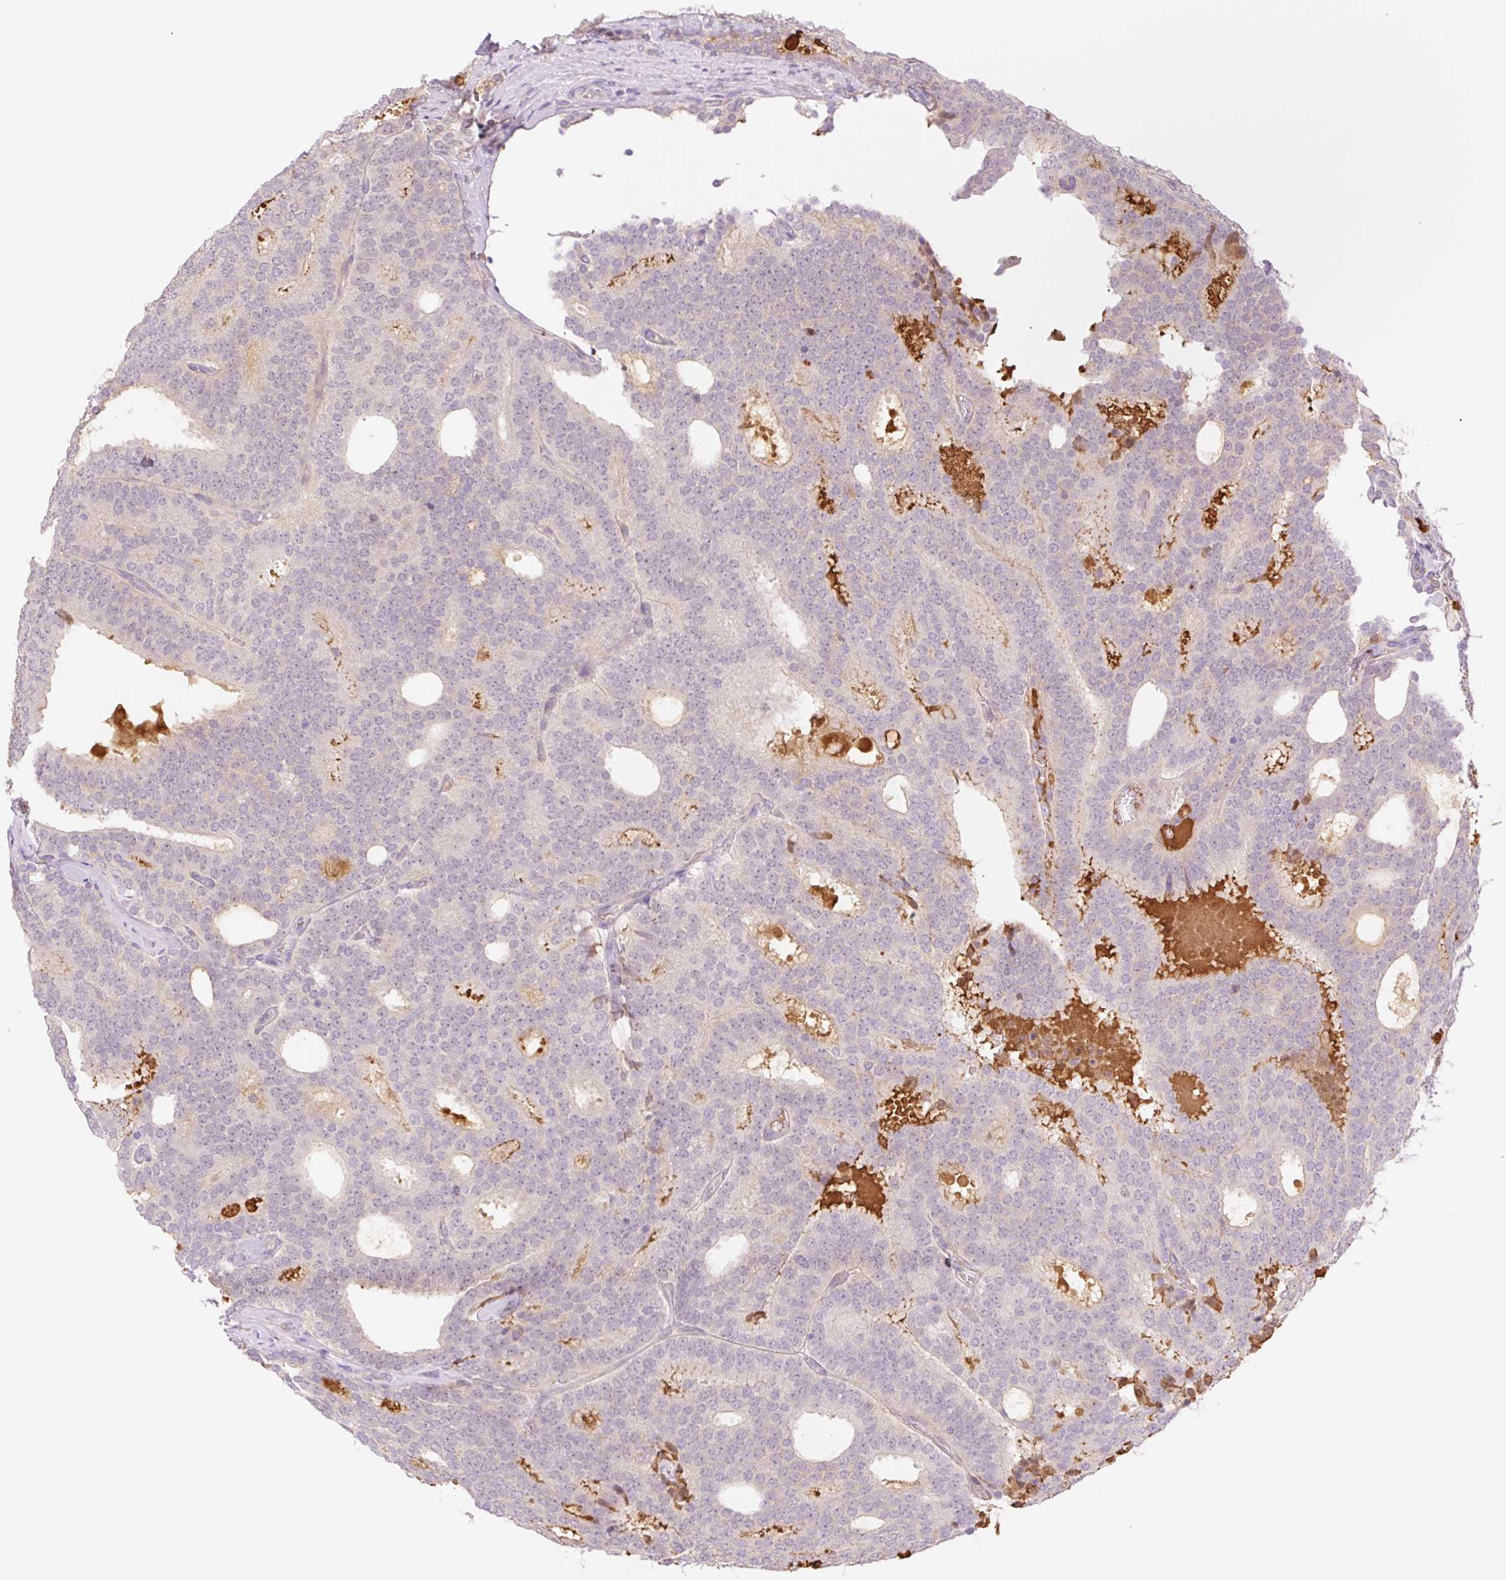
{"staining": {"intensity": "weak", "quantity": "<25%", "location": "cytoplasmic/membranous"}, "tissue": "prostate cancer", "cell_type": "Tumor cells", "image_type": "cancer", "snomed": [{"axis": "morphology", "description": "Adenocarcinoma, High grade"}, {"axis": "topography", "description": "Prostate"}], "caption": "A high-resolution image shows IHC staining of prostate adenocarcinoma (high-grade), which exhibits no significant positivity in tumor cells.", "gene": "HEBP1", "patient": {"sex": "male", "age": 65}}